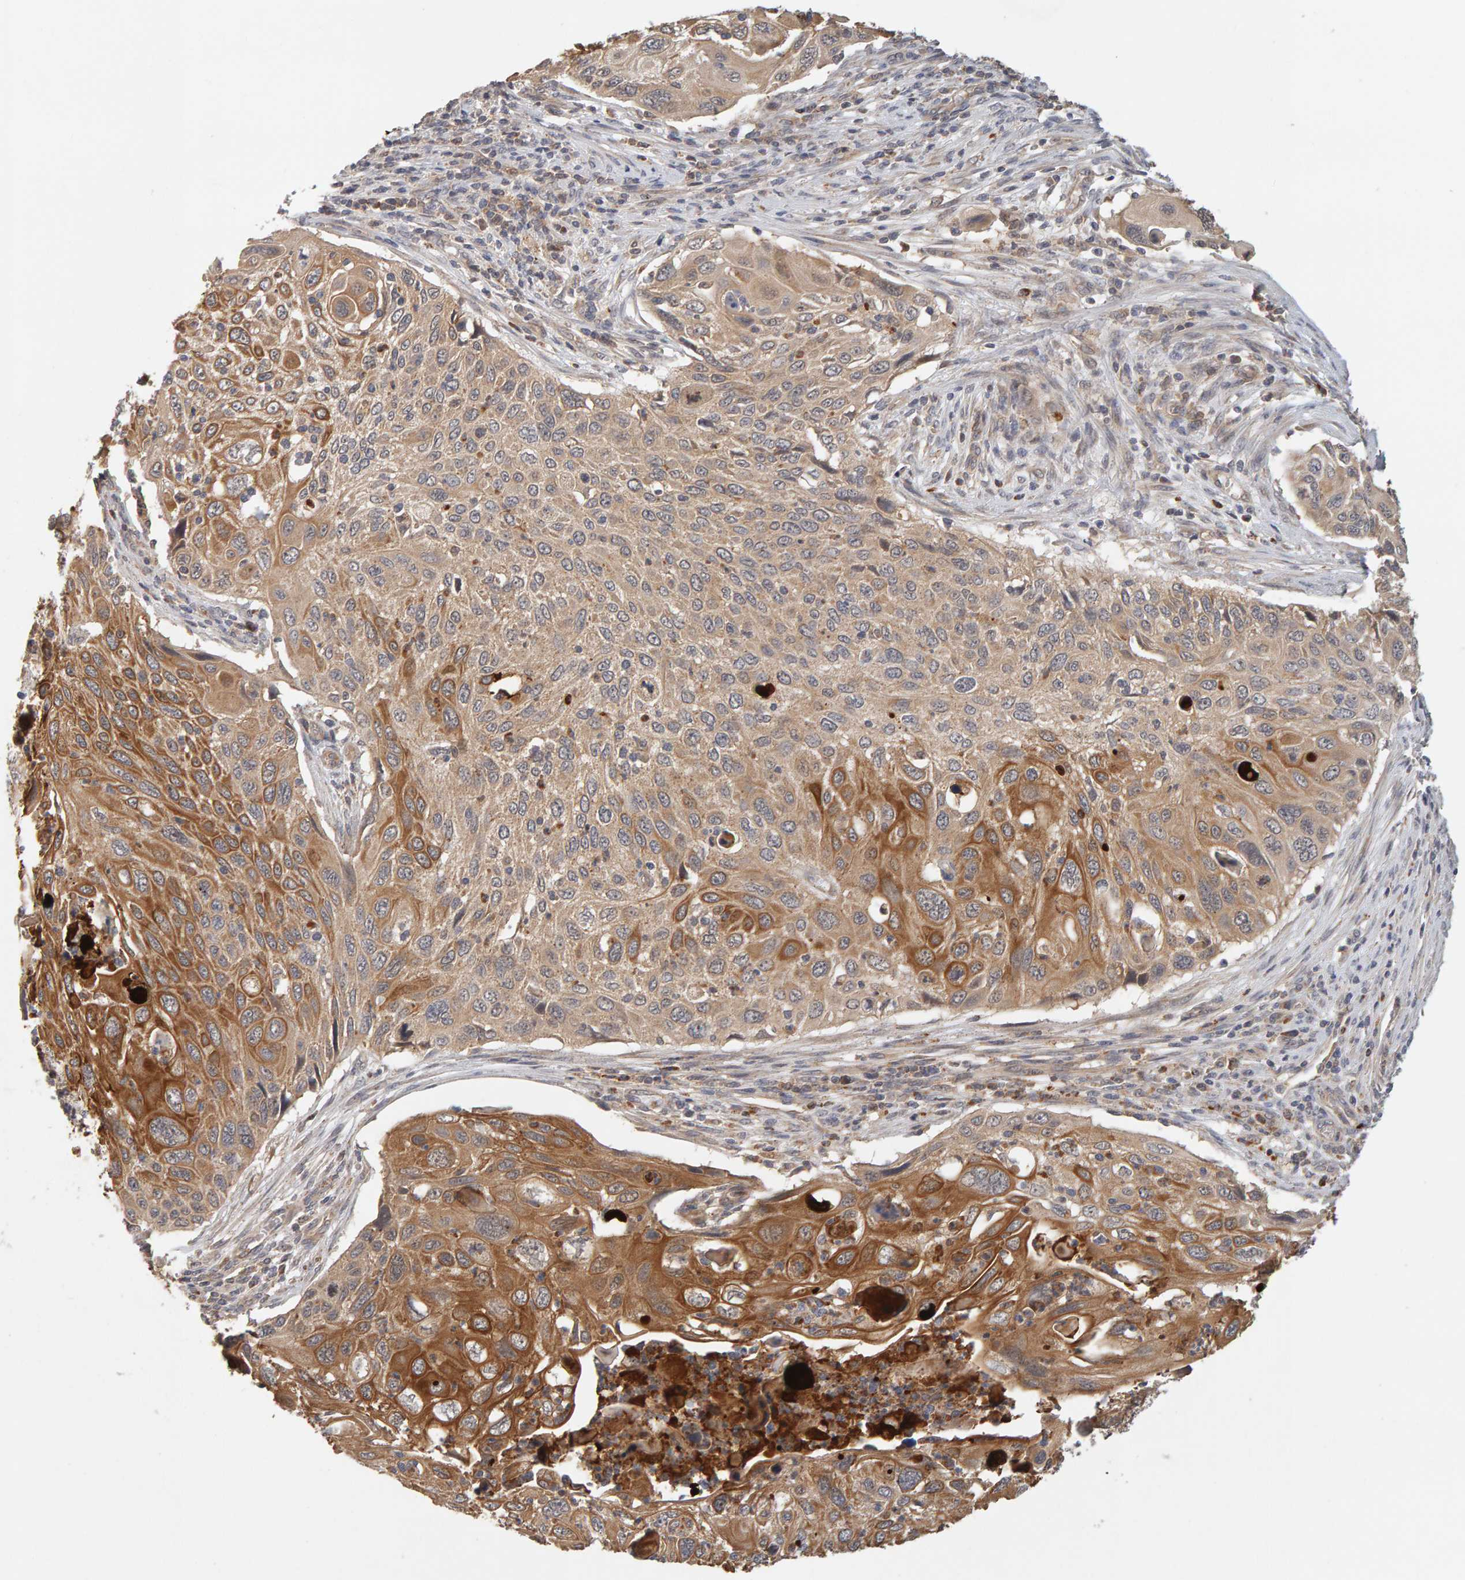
{"staining": {"intensity": "moderate", "quantity": ">75%", "location": "cytoplasmic/membranous"}, "tissue": "cervical cancer", "cell_type": "Tumor cells", "image_type": "cancer", "snomed": [{"axis": "morphology", "description": "Squamous cell carcinoma, NOS"}, {"axis": "topography", "description": "Cervix"}], "caption": "Protein analysis of cervical cancer tissue shows moderate cytoplasmic/membranous expression in about >75% of tumor cells.", "gene": "DNAJC7", "patient": {"sex": "female", "age": 70}}